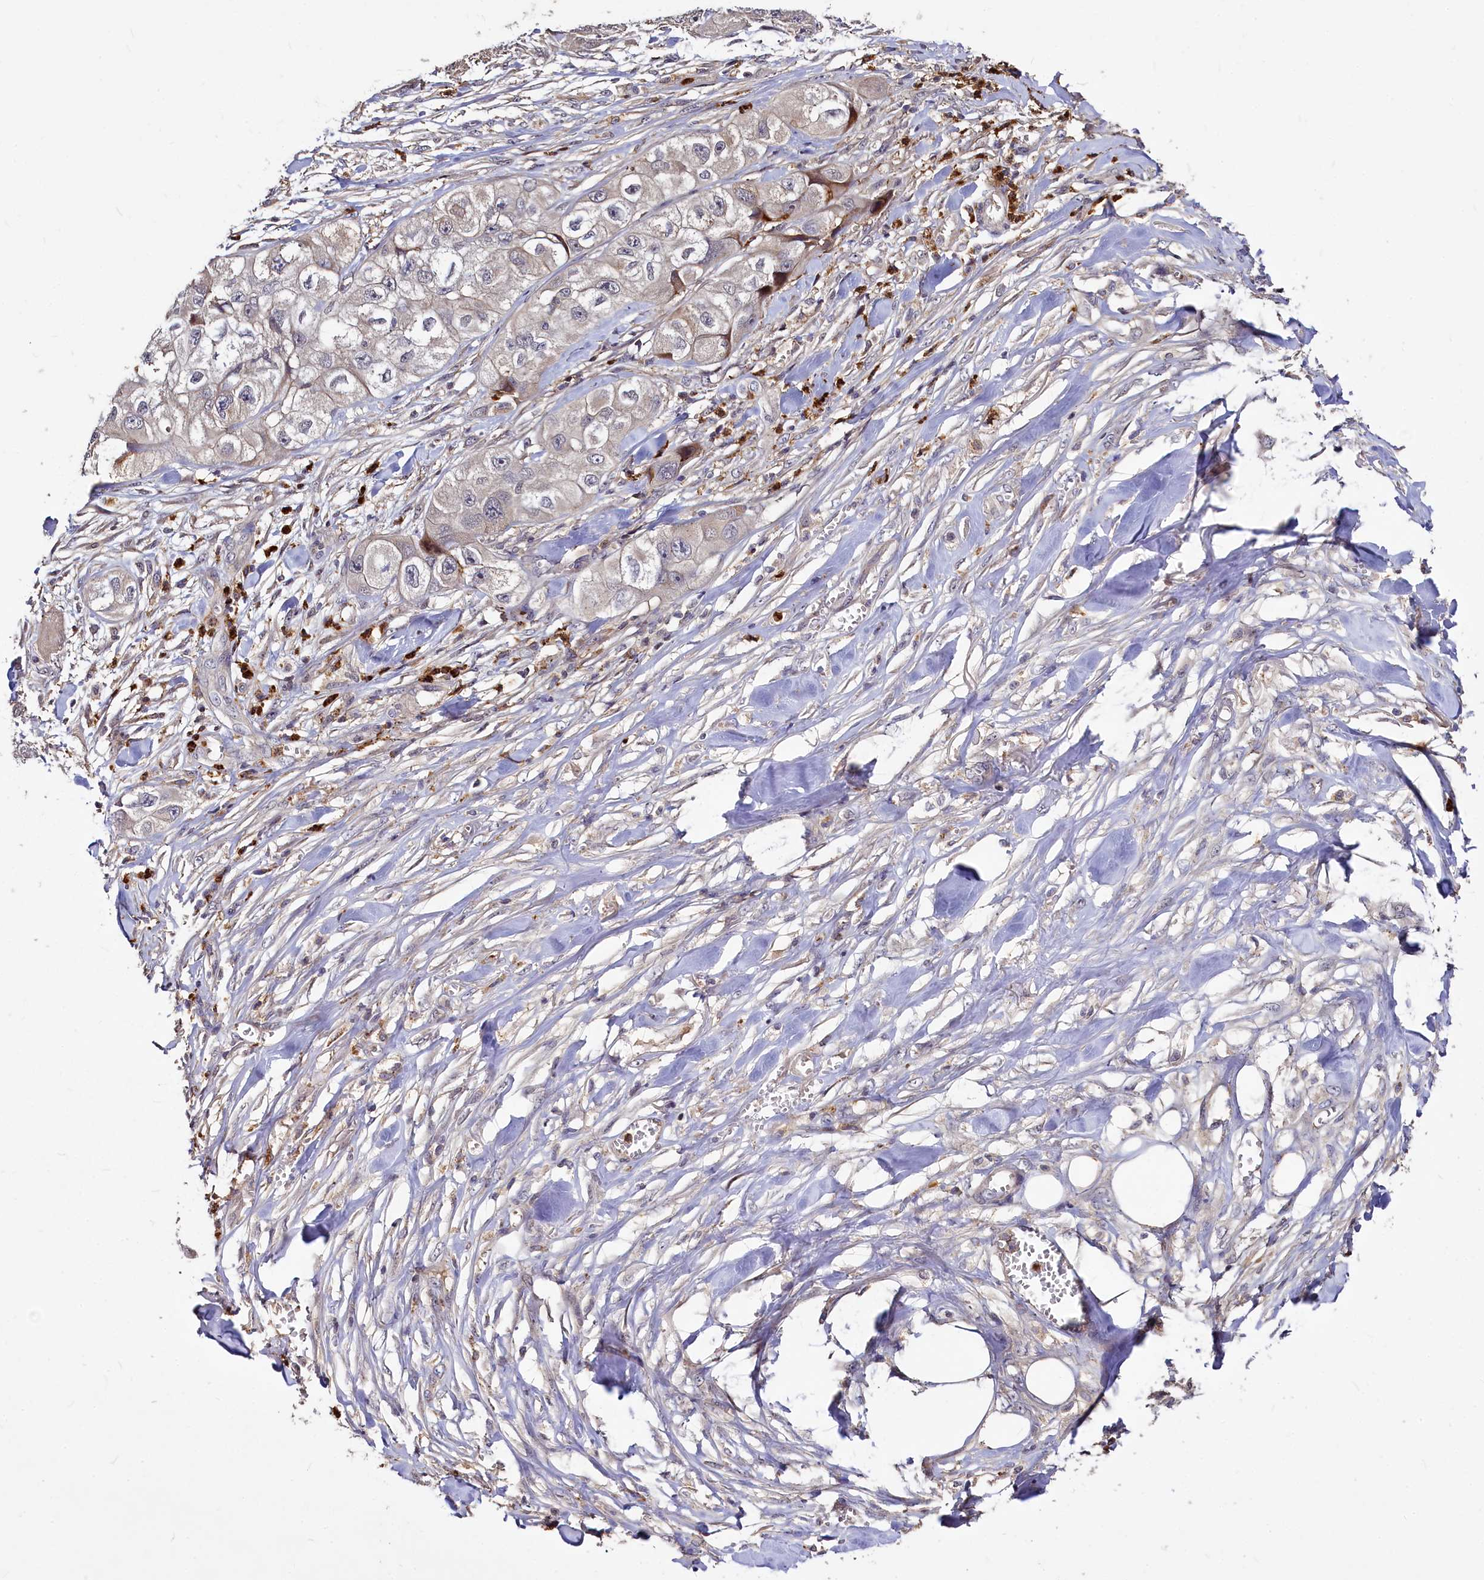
{"staining": {"intensity": "weak", "quantity": ">75%", "location": "cytoplasmic/membranous"}, "tissue": "skin cancer", "cell_type": "Tumor cells", "image_type": "cancer", "snomed": [{"axis": "morphology", "description": "Squamous cell carcinoma, NOS"}, {"axis": "topography", "description": "Skin"}, {"axis": "topography", "description": "Subcutis"}], "caption": "DAB immunohistochemical staining of human skin cancer (squamous cell carcinoma) shows weak cytoplasmic/membranous protein positivity in about >75% of tumor cells. (DAB (3,3'-diaminobenzidine) IHC, brown staining for protein, blue staining for nuclei).", "gene": "ATG101", "patient": {"sex": "male", "age": 73}}